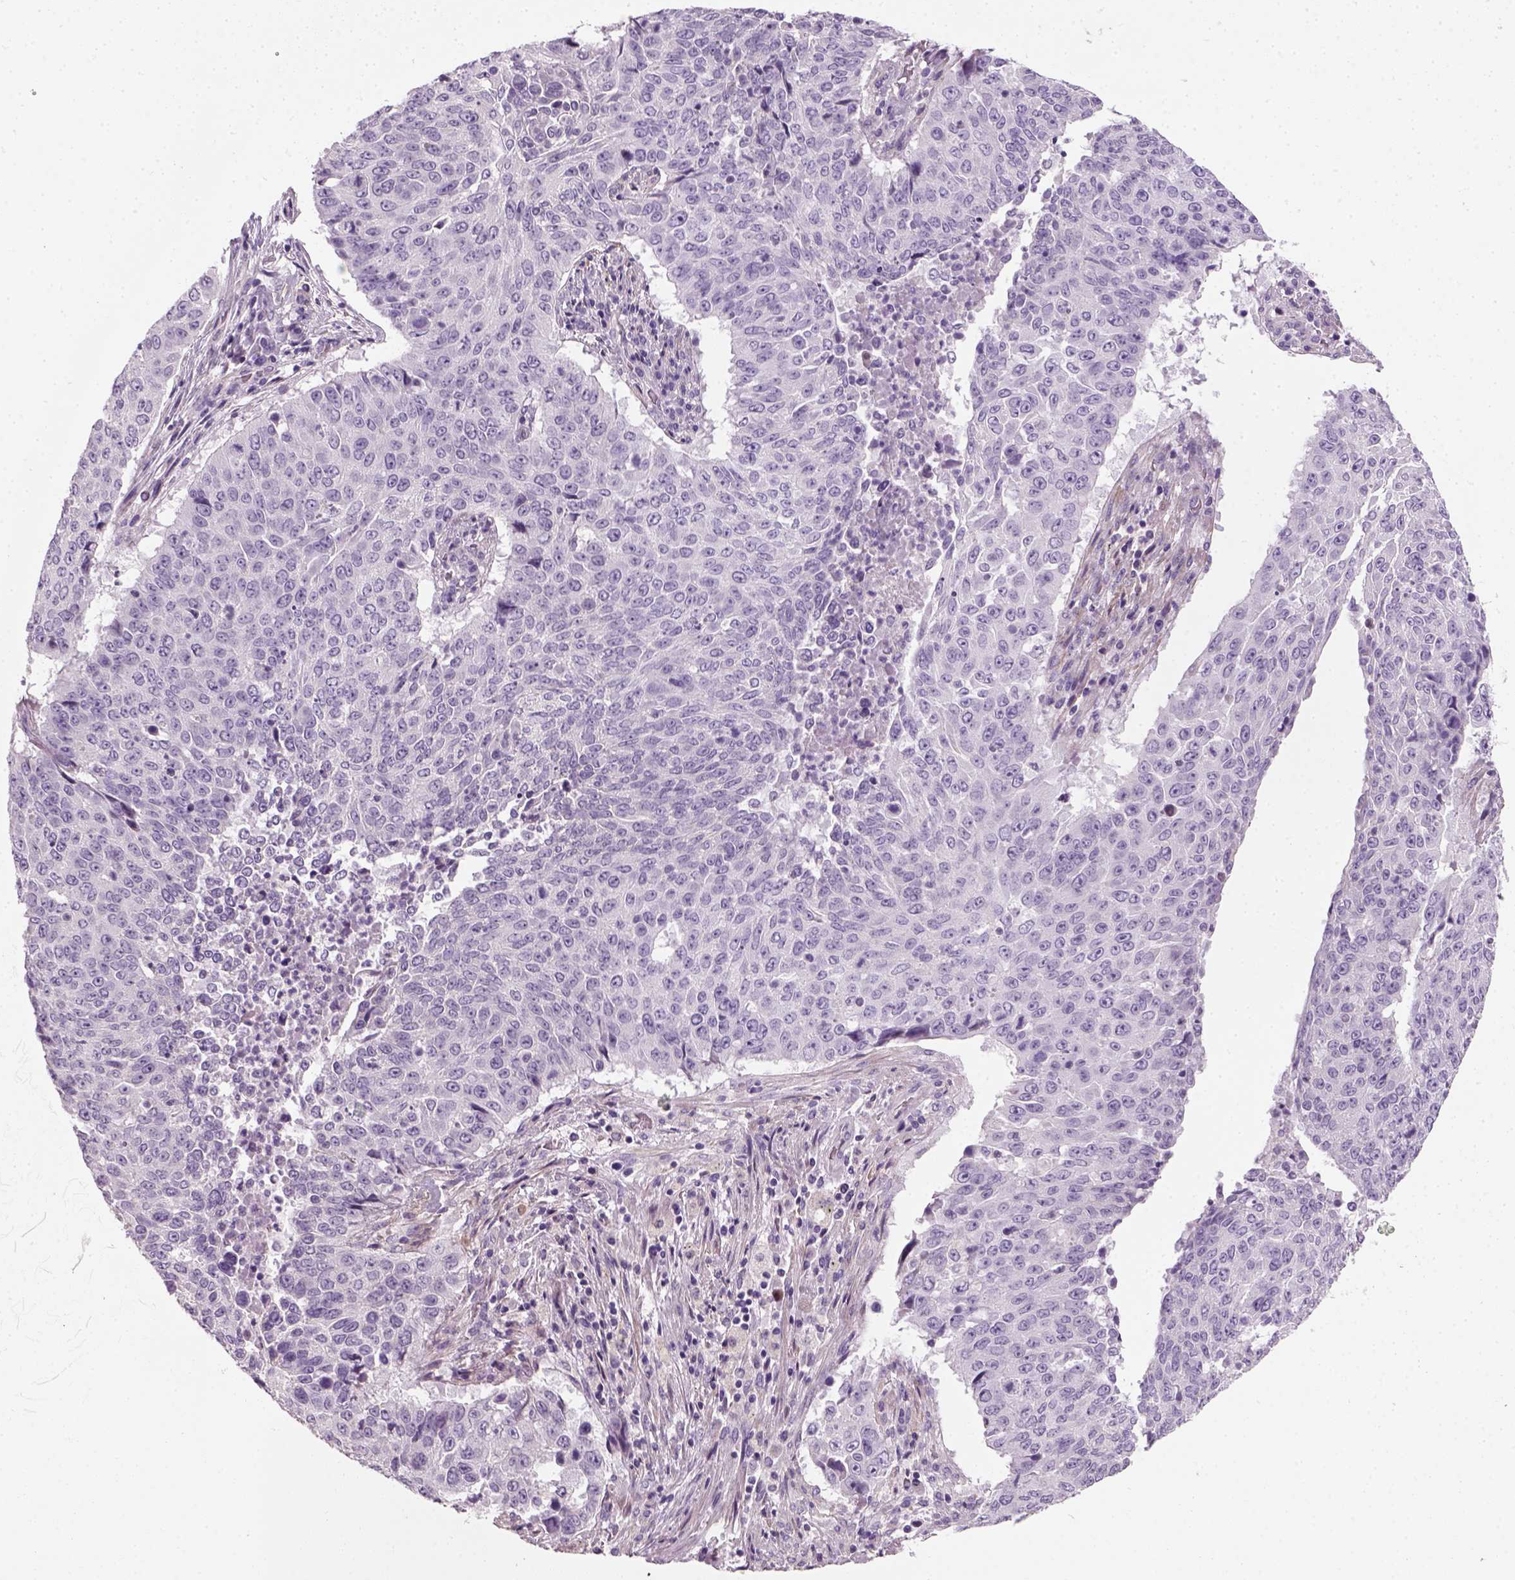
{"staining": {"intensity": "negative", "quantity": "none", "location": "none"}, "tissue": "lung cancer", "cell_type": "Tumor cells", "image_type": "cancer", "snomed": [{"axis": "morphology", "description": "Normal tissue, NOS"}, {"axis": "morphology", "description": "Squamous cell carcinoma, NOS"}, {"axis": "topography", "description": "Bronchus"}, {"axis": "topography", "description": "Lung"}], "caption": "An image of lung cancer stained for a protein demonstrates no brown staining in tumor cells. Brightfield microscopy of immunohistochemistry (IHC) stained with DAB (3,3'-diaminobenzidine) (brown) and hematoxylin (blue), captured at high magnification.", "gene": "ELOVL3", "patient": {"sex": "male", "age": 64}}